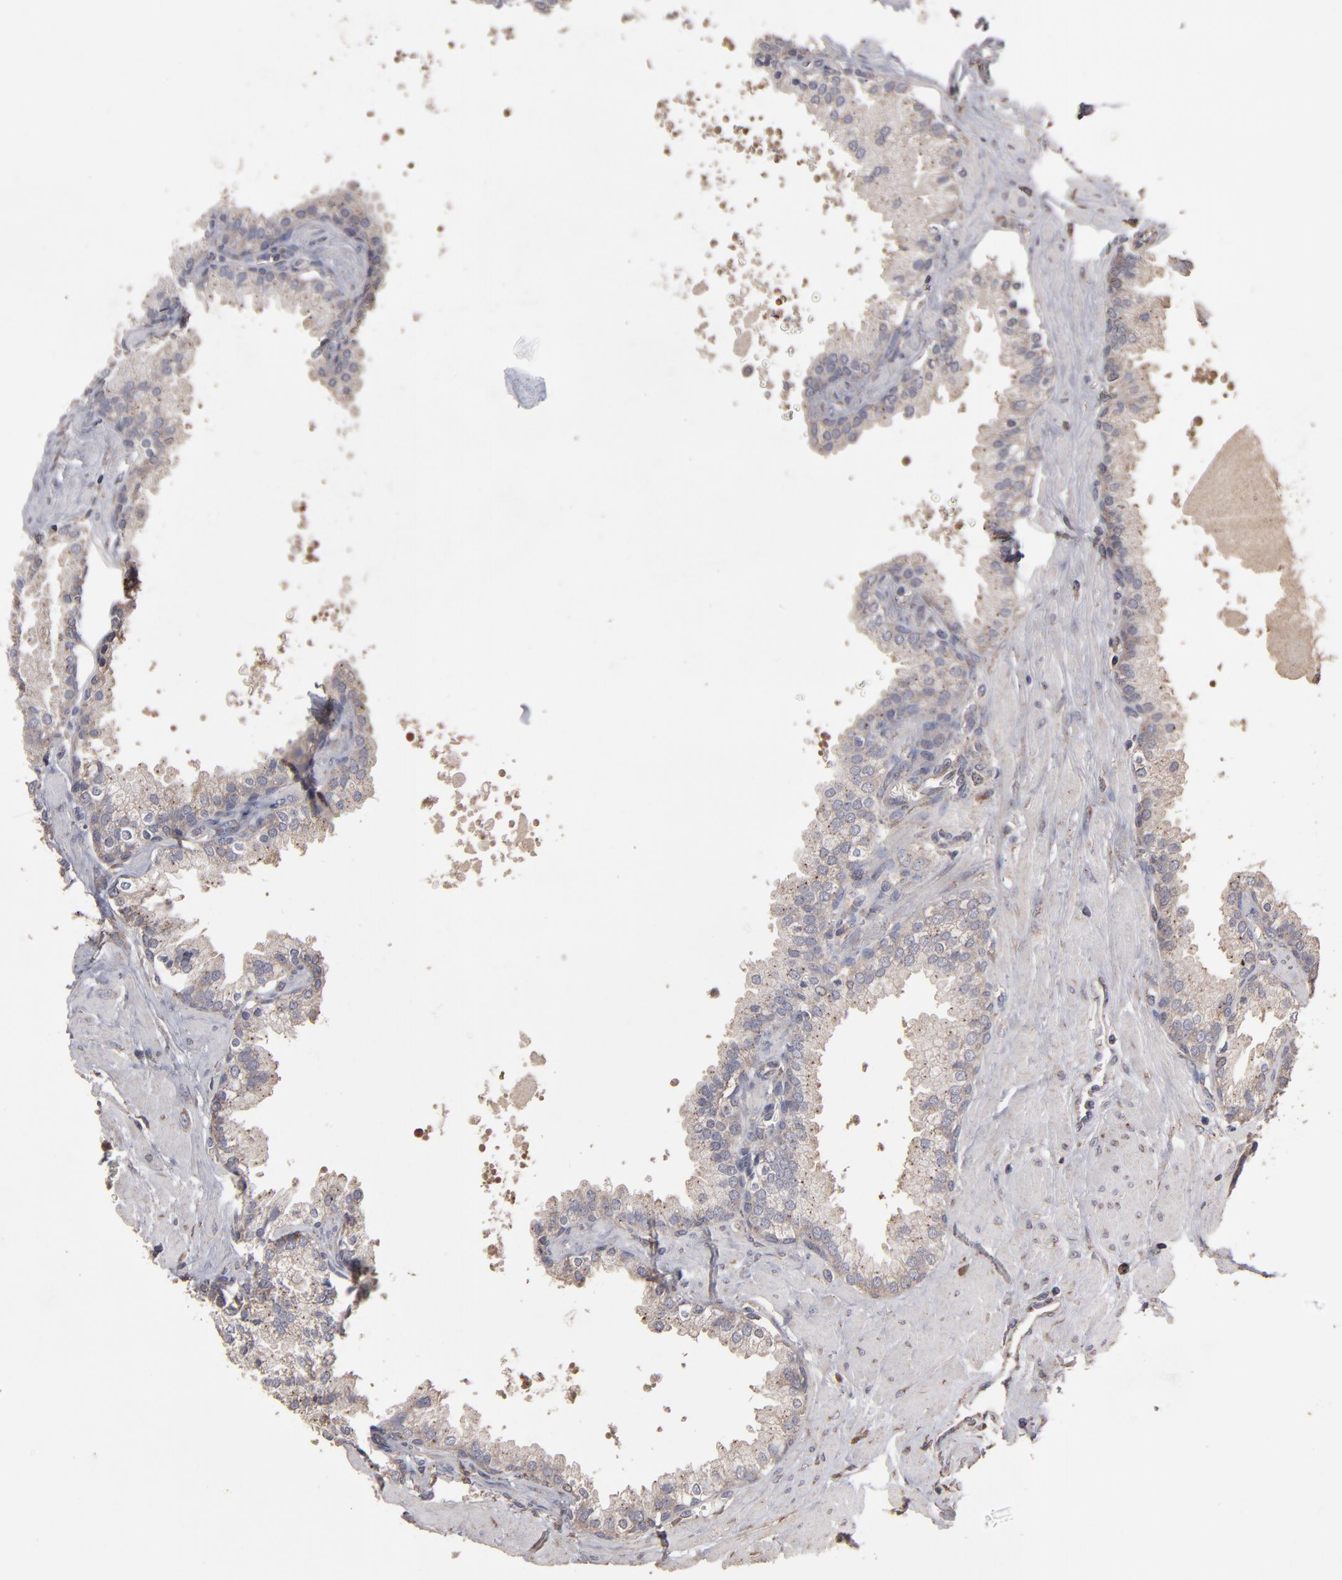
{"staining": {"intensity": "weak", "quantity": ">75%", "location": "cytoplasmic/membranous"}, "tissue": "prostate", "cell_type": "Glandular cells", "image_type": "normal", "snomed": [{"axis": "morphology", "description": "Normal tissue, NOS"}, {"axis": "topography", "description": "Prostate"}], "caption": "Immunohistochemical staining of benign human prostate exhibits low levels of weak cytoplasmic/membranous staining in about >75% of glandular cells.", "gene": "MMP2", "patient": {"sex": "male", "age": 51}}